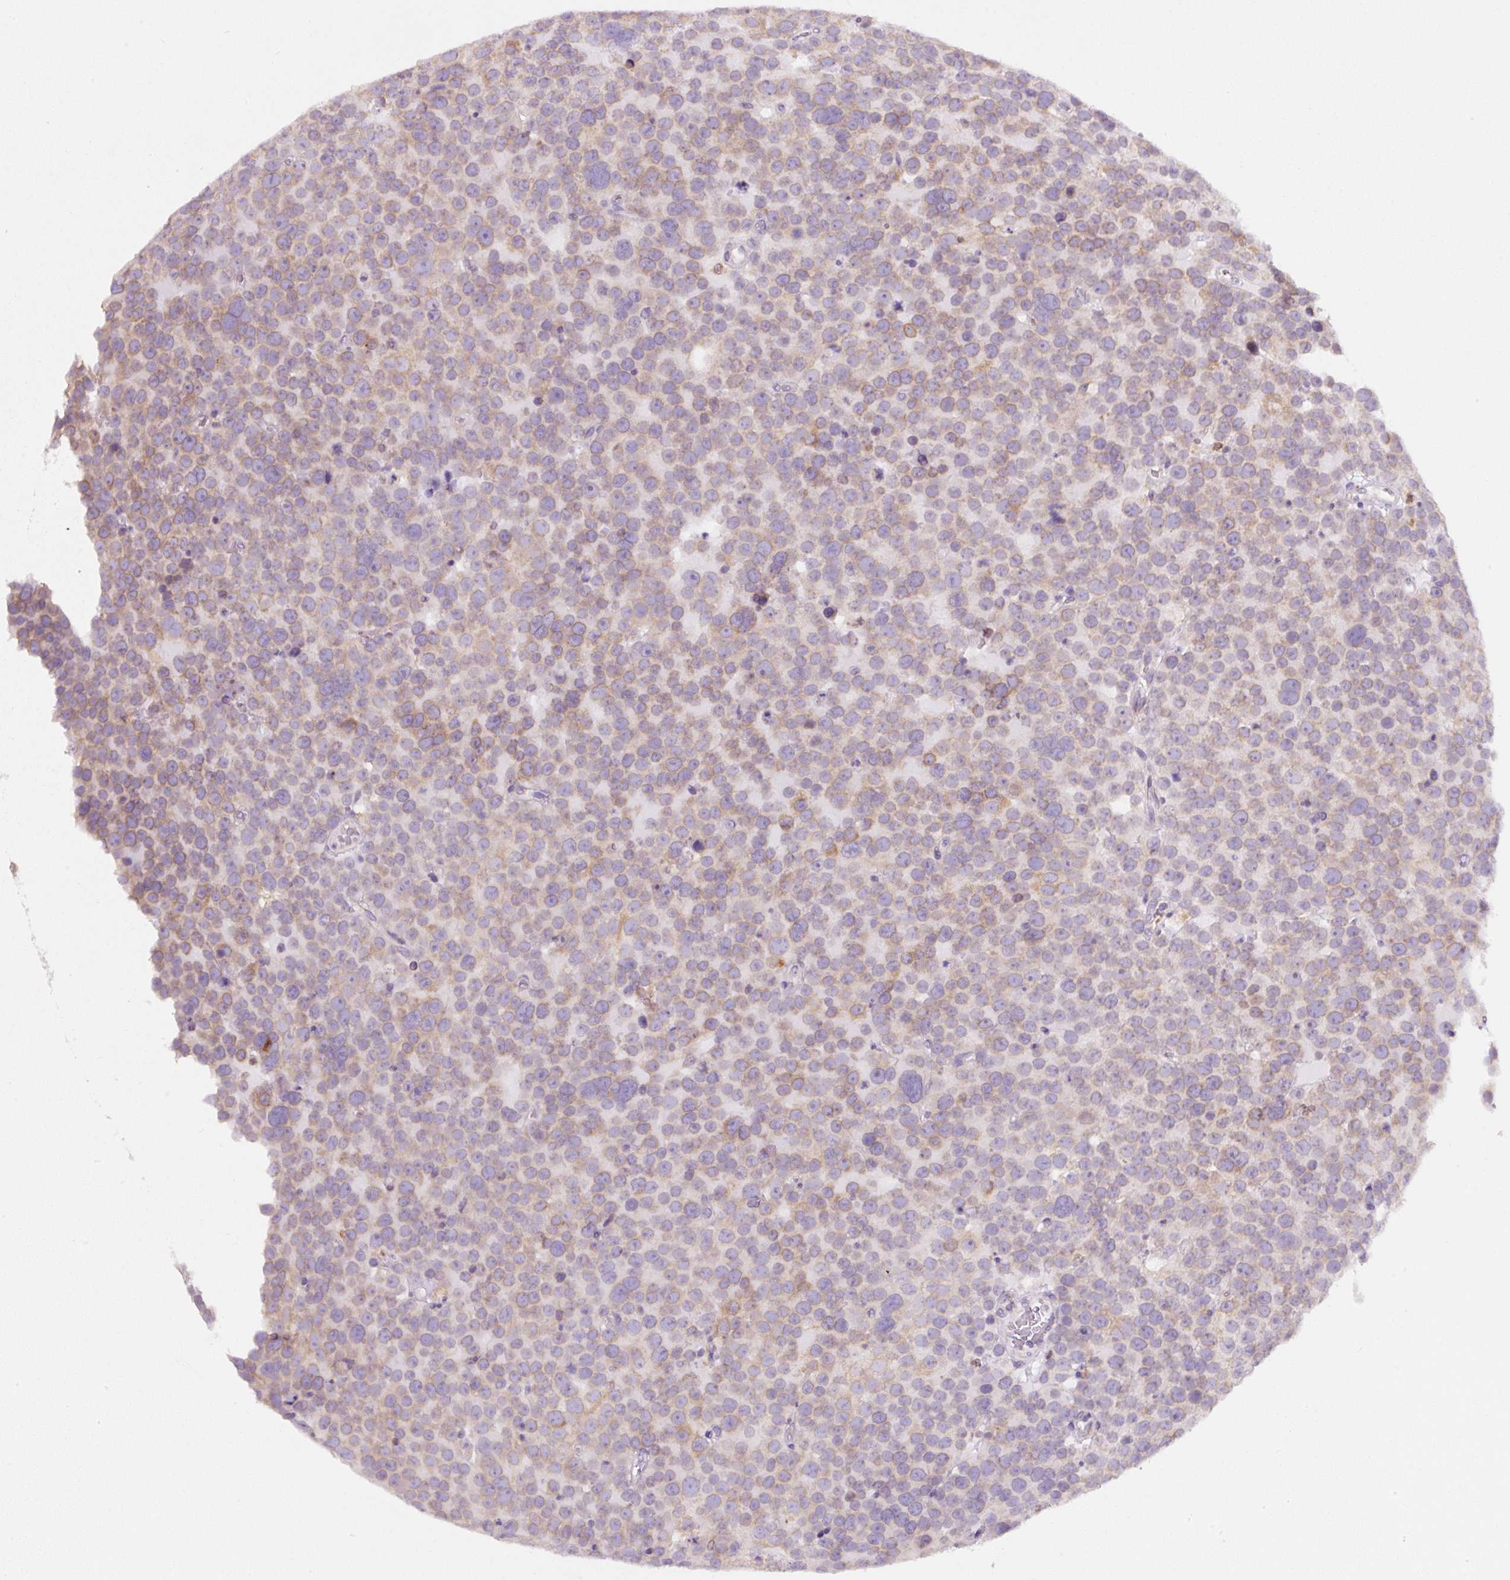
{"staining": {"intensity": "weak", "quantity": "25%-75%", "location": "cytoplasmic/membranous"}, "tissue": "testis cancer", "cell_type": "Tumor cells", "image_type": "cancer", "snomed": [{"axis": "morphology", "description": "Seminoma, NOS"}, {"axis": "topography", "description": "Testis"}], "caption": "Protein staining by IHC demonstrates weak cytoplasmic/membranous expression in approximately 25%-75% of tumor cells in testis cancer (seminoma).", "gene": "DDOST", "patient": {"sex": "male", "age": 71}}